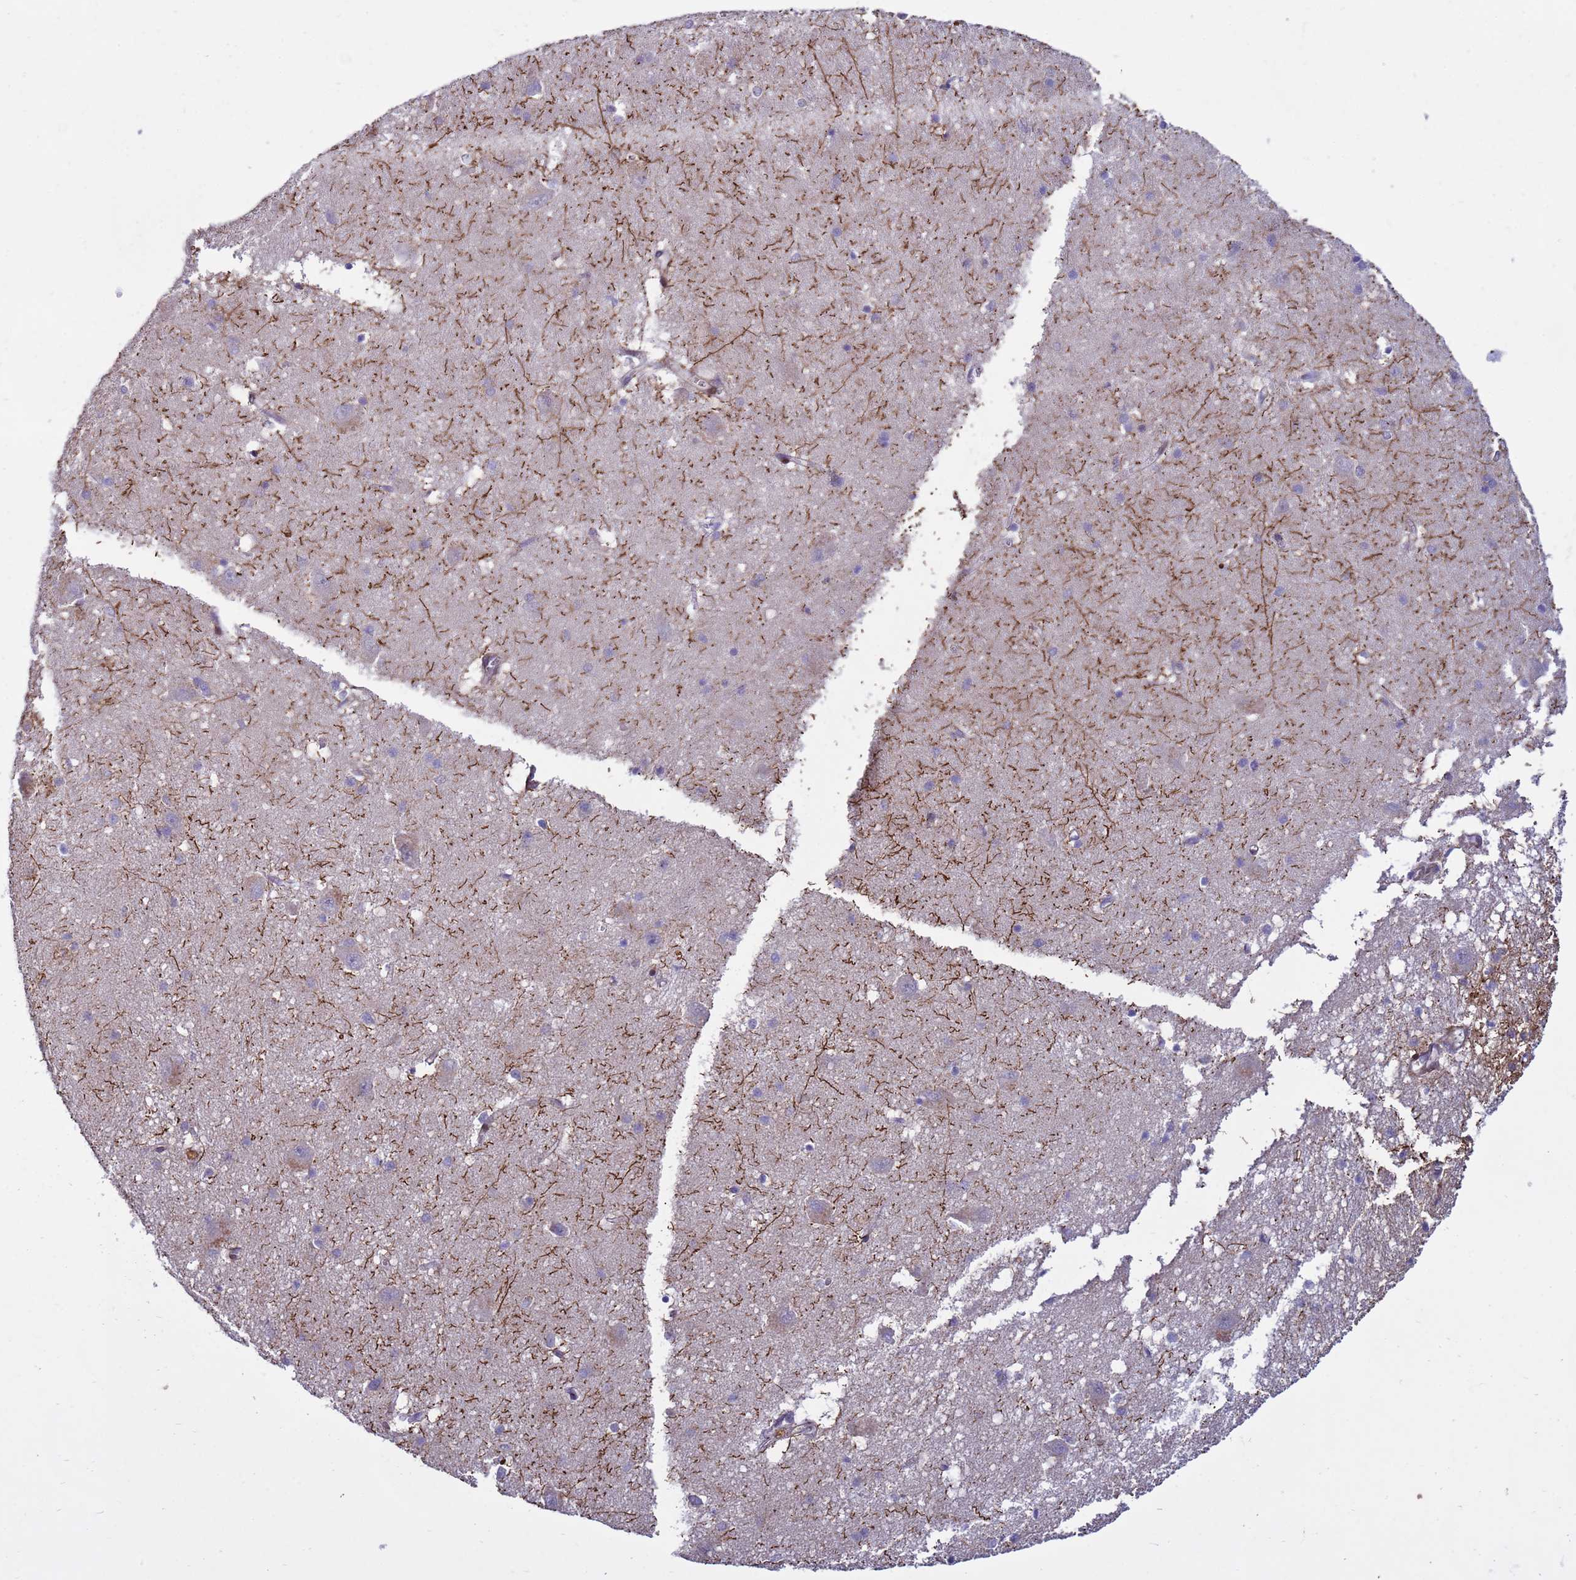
{"staining": {"intensity": "moderate", "quantity": "<25%", "location": "nuclear"}, "tissue": "caudate", "cell_type": "Glial cells", "image_type": "normal", "snomed": [{"axis": "morphology", "description": "Normal tissue, NOS"}, {"axis": "topography", "description": "Lateral ventricle wall"}], "caption": "The histopathology image displays a brown stain indicating the presence of a protein in the nuclear of glial cells in caudate.", "gene": "TUBGCP3", "patient": {"sex": "male", "age": 37}}